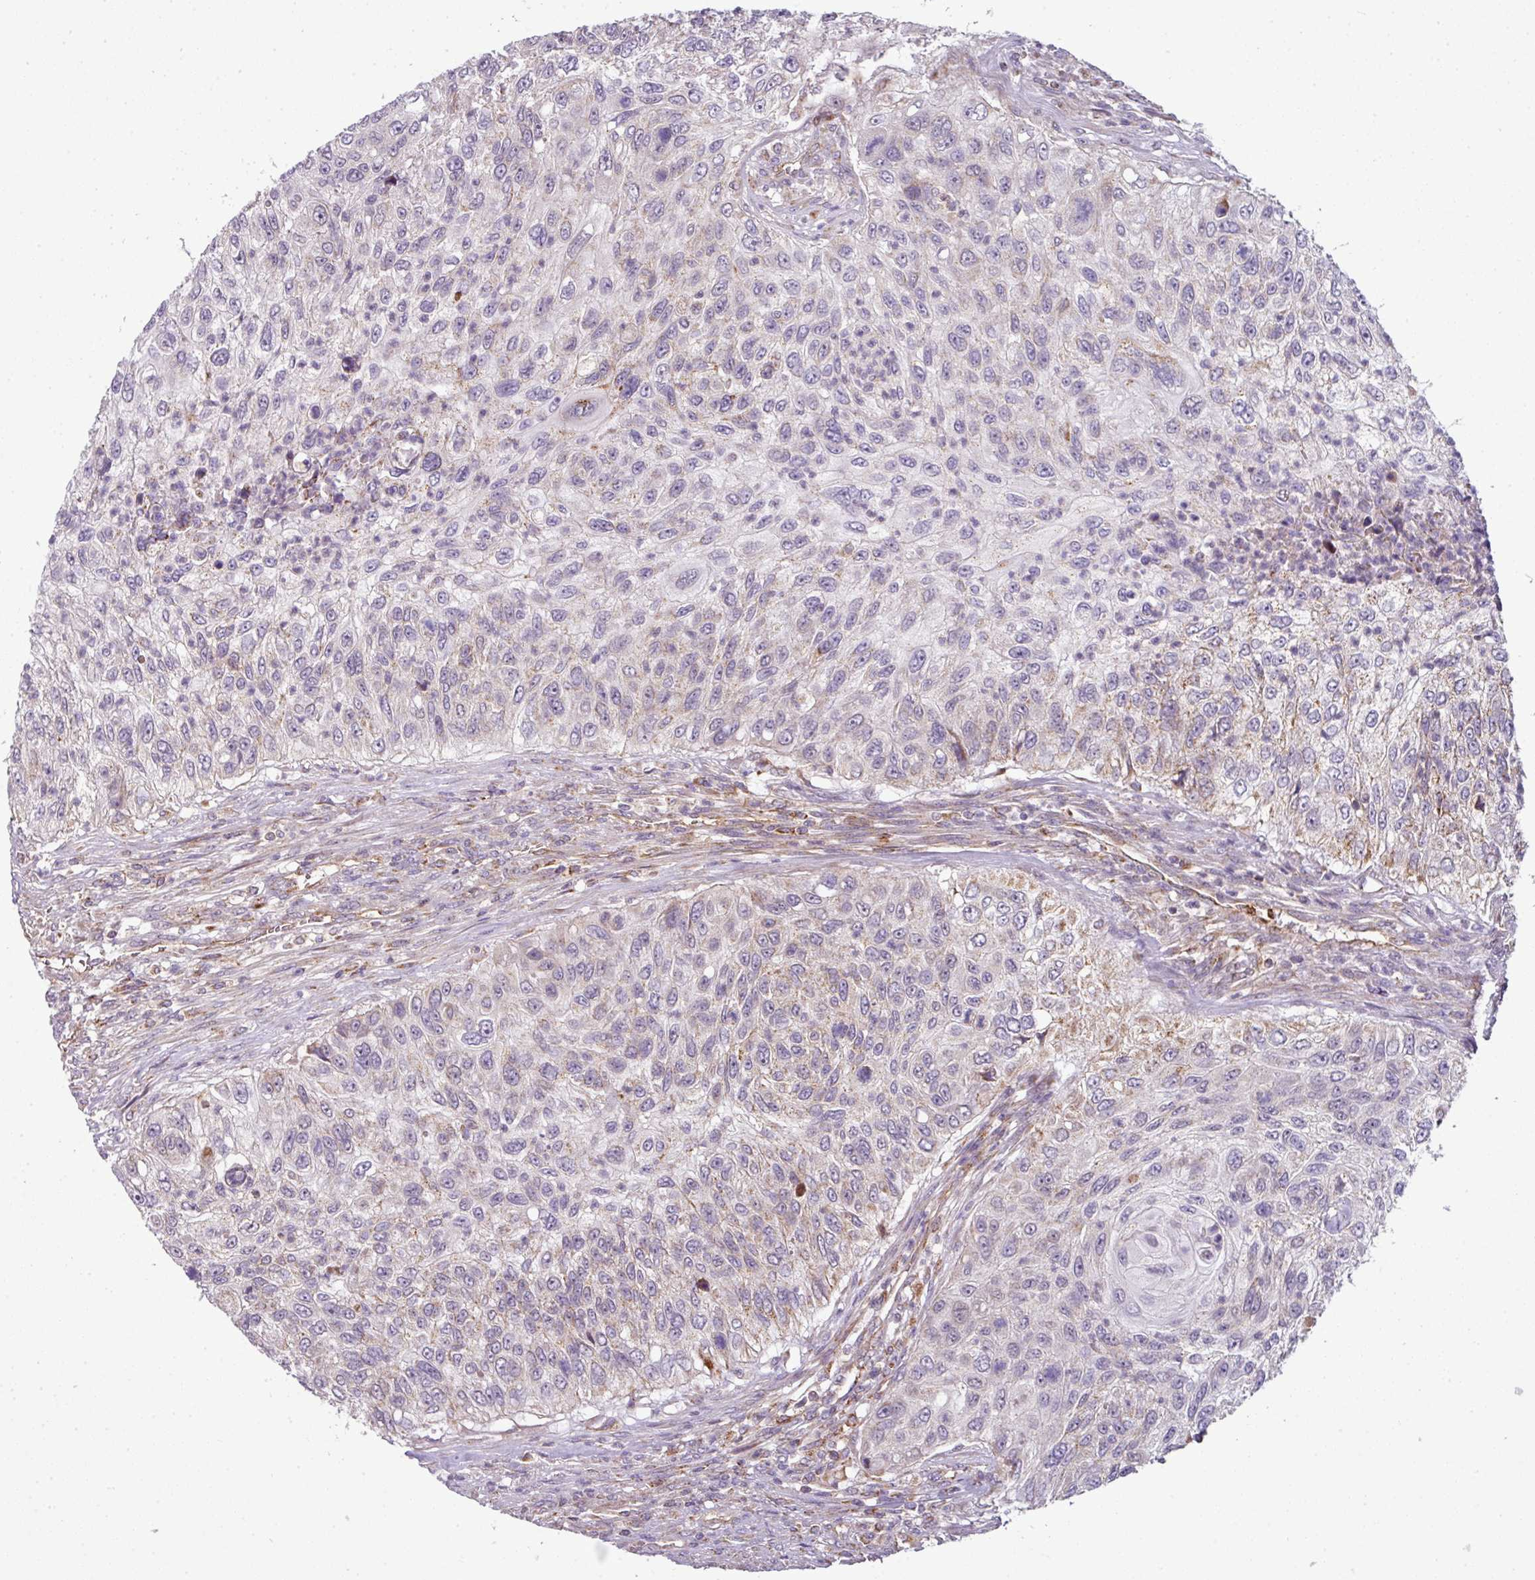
{"staining": {"intensity": "weak", "quantity": "<25%", "location": "cytoplasmic/membranous"}, "tissue": "urothelial cancer", "cell_type": "Tumor cells", "image_type": "cancer", "snomed": [{"axis": "morphology", "description": "Urothelial carcinoma, High grade"}, {"axis": "topography", "description": "Urinary bladder"}], "caption": "This is an IHC histopathology image of human urothelial carcinoma (high-grade). There is no staining in tumor cells.", "gene": "PRELID3B", "patient": {"sex": "female", "age": 60}}